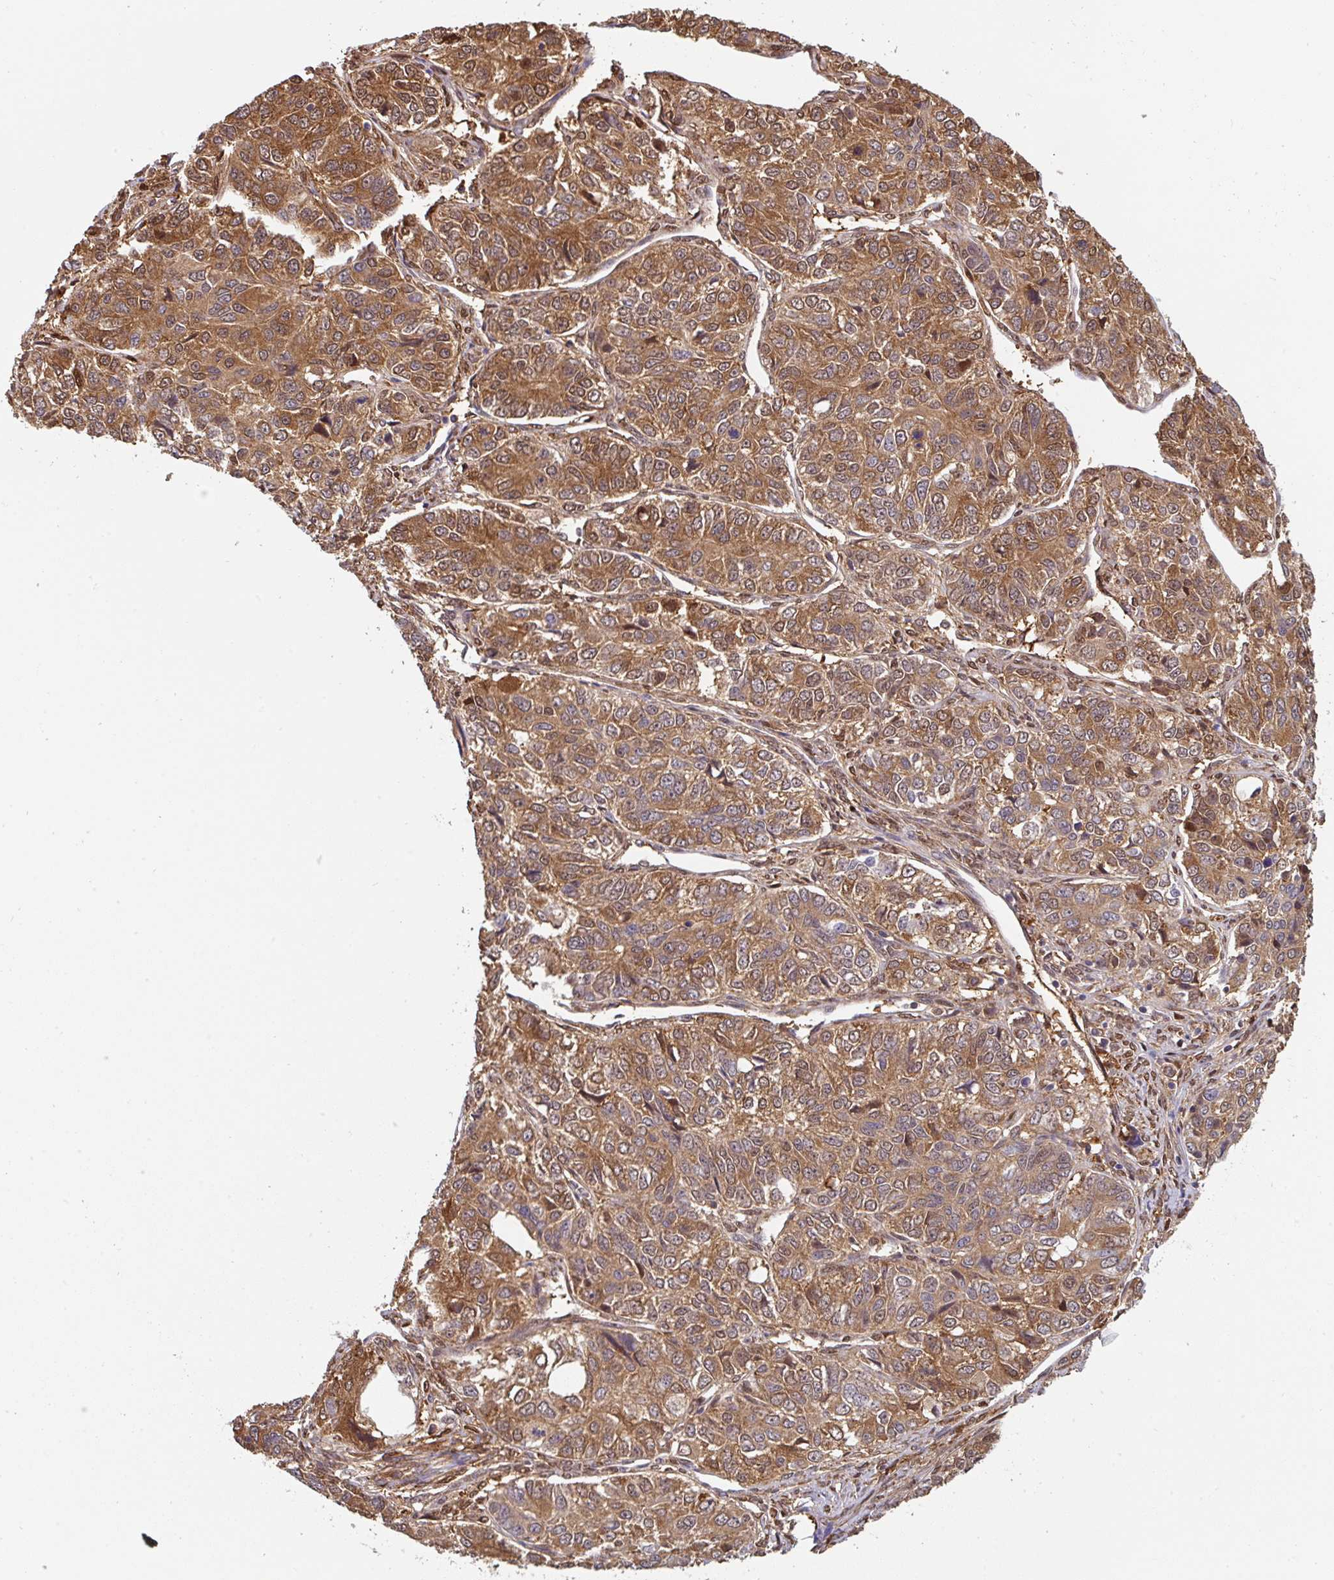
{"staining": {"intensity": "moderate", "quantity": ">75%", "location": "cytoplasmic/membranous"}, "tissue": "ovarian cancer", "cell_type": "Tumor cells", "image_type": "cancer", "snomed": [{"axis": "morphology", "description": "Carcinoma, endometroid"}, {"axis": "topography", "description": "Ovary"}], "caption": "Ovarian endometroid carcinoma stained for a protein exhibits moderate cytoplasmic/membranous positivity in tumor cells.", "gene": "ST13", "patient": {"sex": "female", "age": 51}}